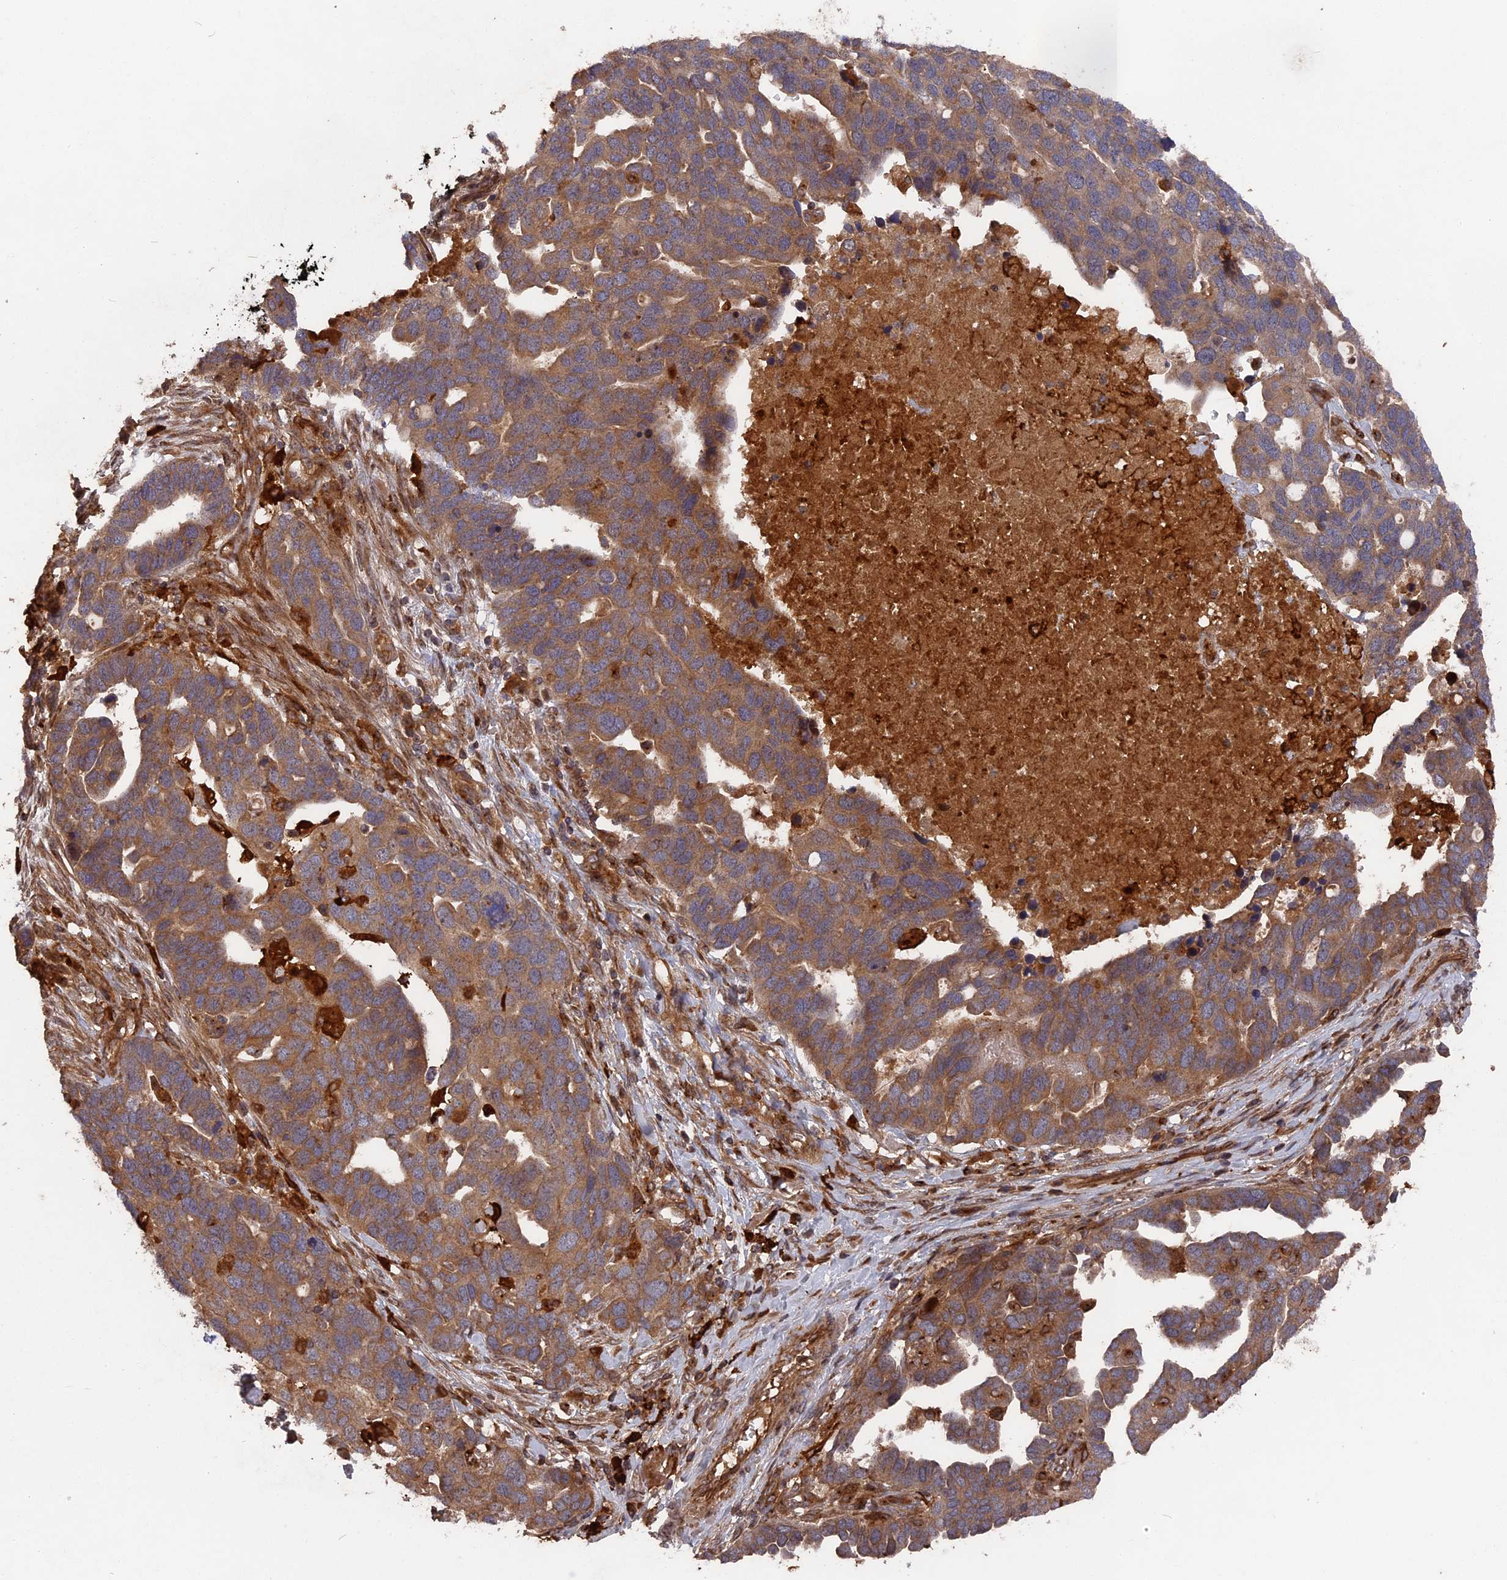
{"staining": {"intensity": "moderate", "quantity": ">75%", "location": "cytoplasmic/membranous"}, "tissue": "ovarian cancer", "cell_type": "Tumor cells", "image_type": "cancer", "snomed": [{"axis": "morphology", "description": "Cystadenocarcinoma, serous, NOS"}, {"axis": "topography", "description": "Ovary"}], "caption": "Immunohistochemistry (IHC) (DAB) staining of ovarian cancer (serous cystadenocarcinoma) reveals moderate cytoplasmic/membranous protein staining in approximately >75% of tumor cells.", "gene": "DEF8", "patient": {"sex": "female", "age": 54}}